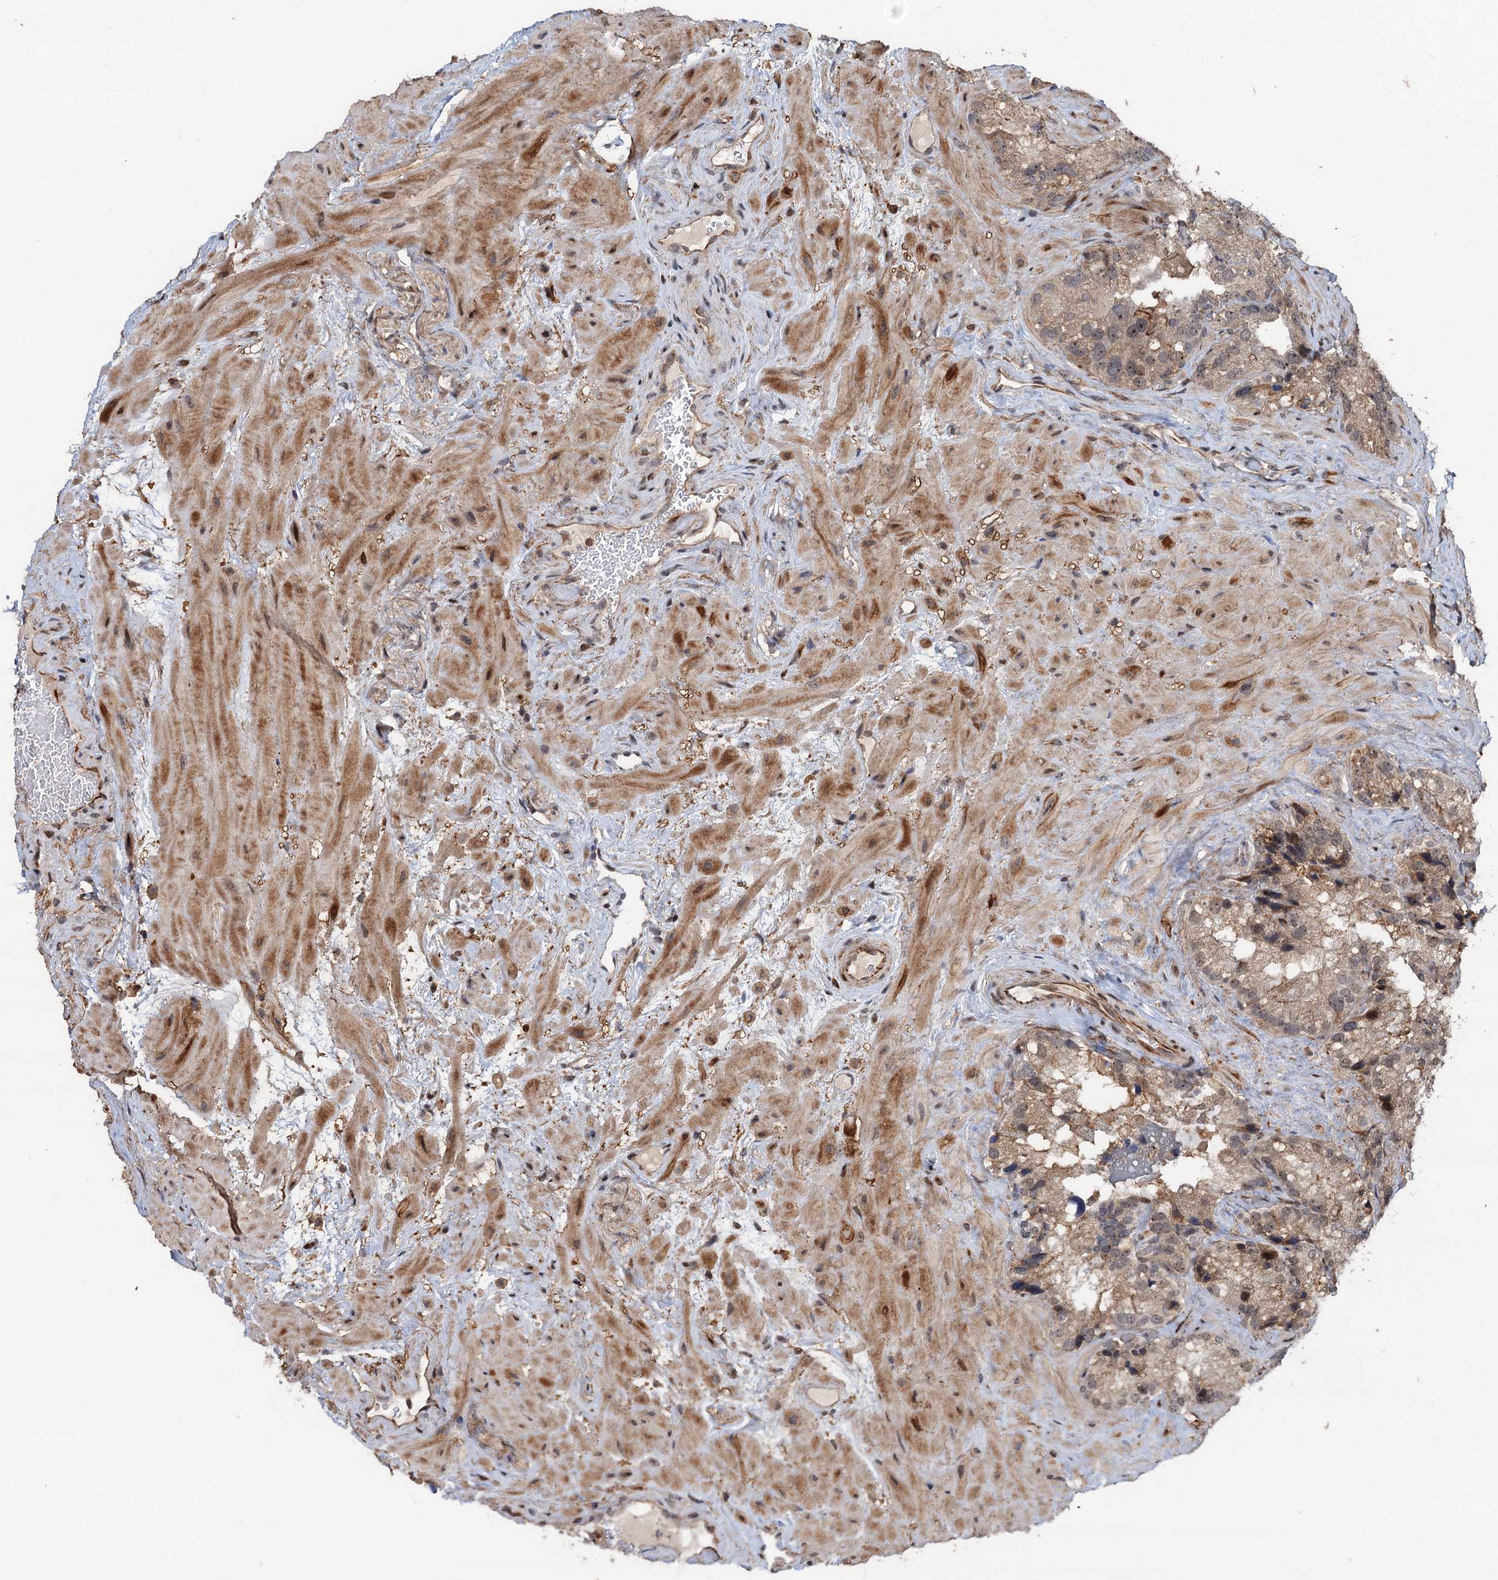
{"staining": {"intensity": "moderate", "quantity": ">75%", "location": "cytoplasmic/membranous,nuclear"}, "tissue": "seminal vesicle", "cell_type": "Glandular cells", "image_type": "normal", "snomed": [{"axis": "morphology", "description": "Normal tissue, NOS"}, {"axis": "topography", "description": "Prostate"}, {"axis": "topography", "description": "Seminal veicle"}], "caption": "A medium amount of moderate cytoplasmic/membranous,nuclear staining is identified in approximately >75% of glandular cells in unremarkable seminal vesicle.", "gene": "TMA16", "patient": {"sex": "male", "age": 68}}